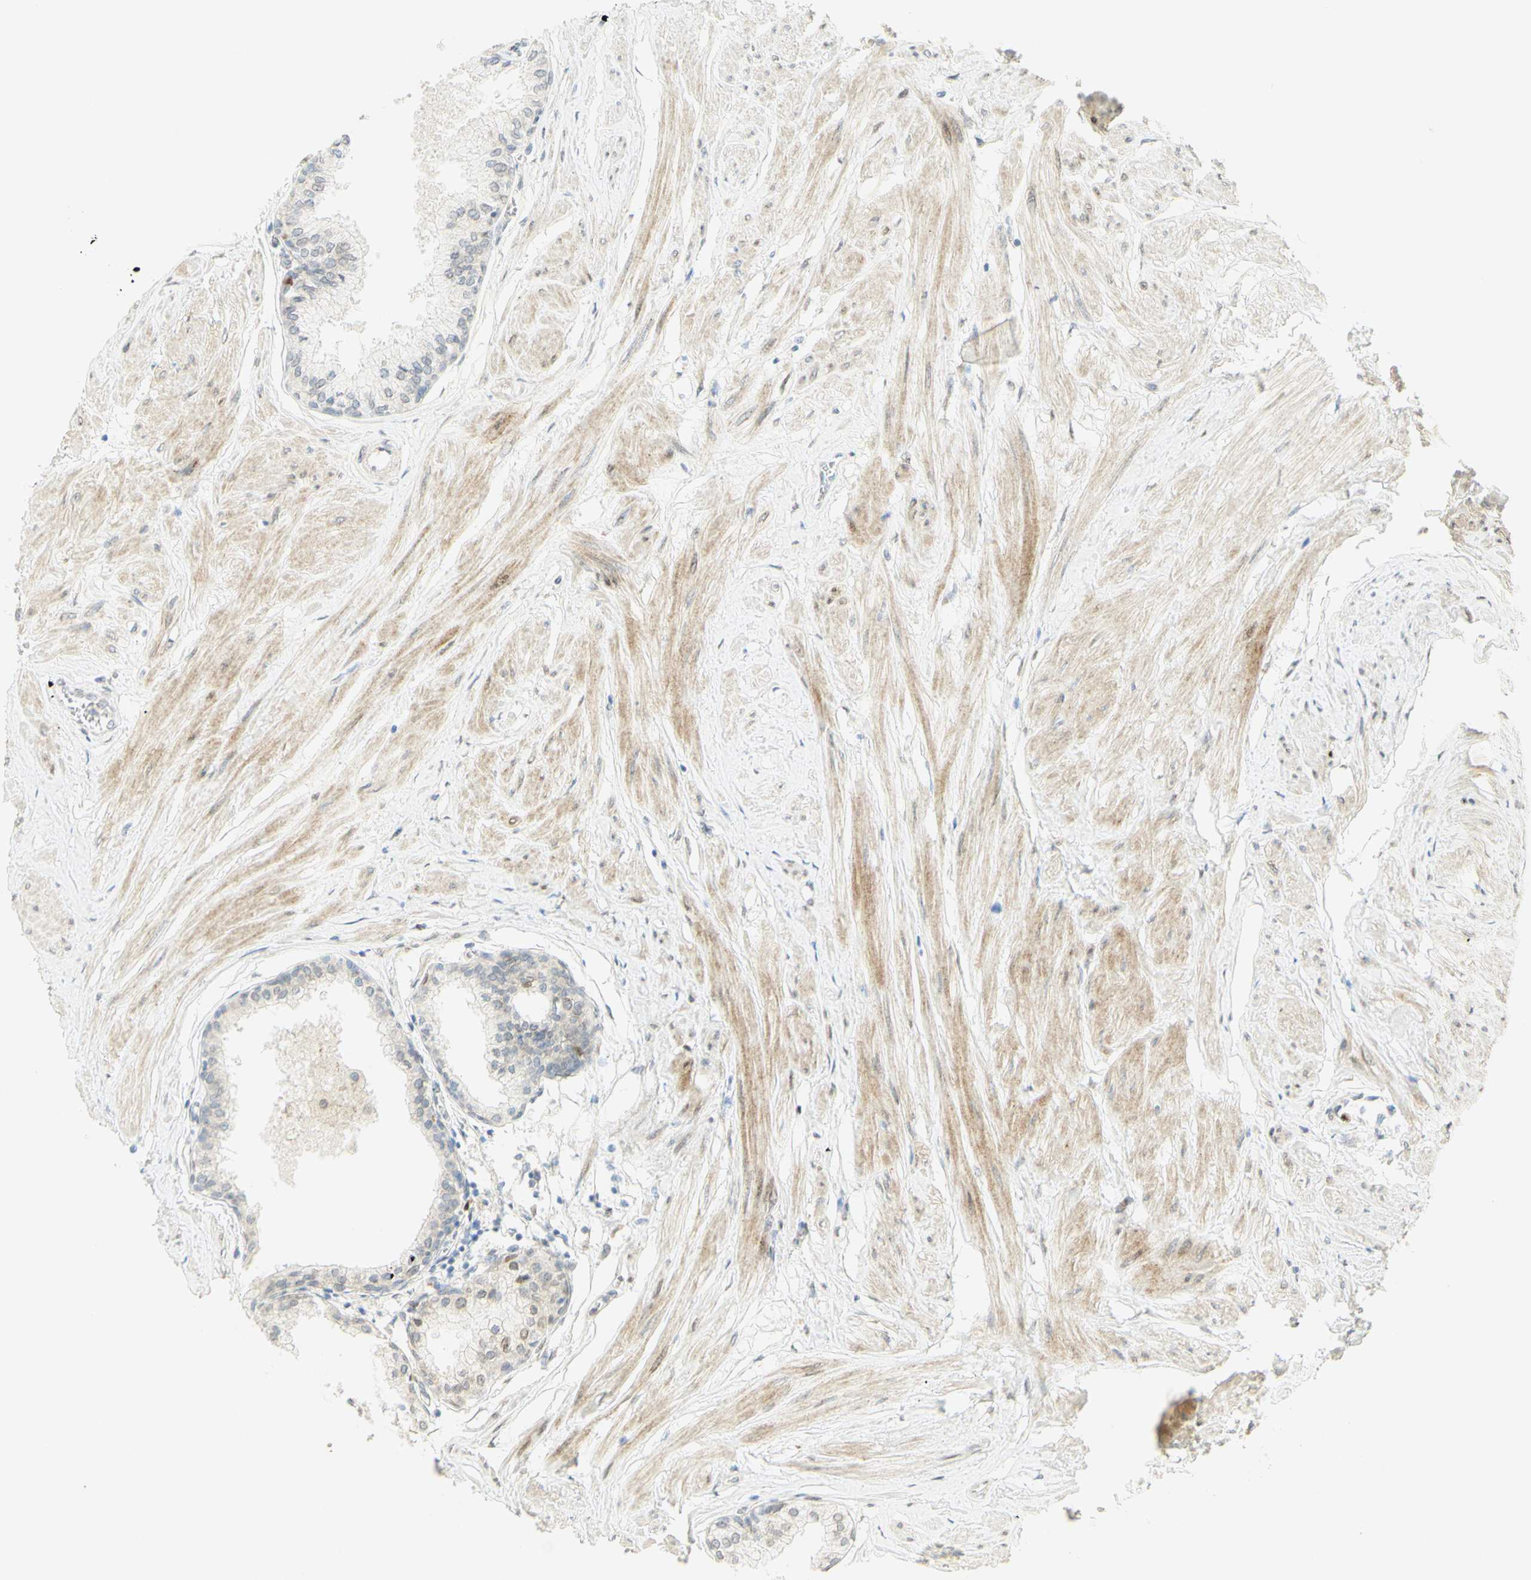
{"staining": {"intensity": "strong", "quantity": "<25%", "location": "nuclear"}, "tissue": "prostate", "cell_type": "Glandular cells", "image_type": "normal", "snomed": [{"axis": "morphology", "description": "Normal tissue, NOS"}, {"axis": "topography", "description": "Prostate"}, {"axis": "topography", "description": "Seminal veicle"}], "caption": "A brown stain shows strong nuclear expression of a protein in glandular cells of benign human prostate. (Stains: DAB in brown, nuclei in blue, Microscopy: brightfield microscopy at high magnification).", "gene": "E2F1", "patient": {"sex": "male", "age": 60}}